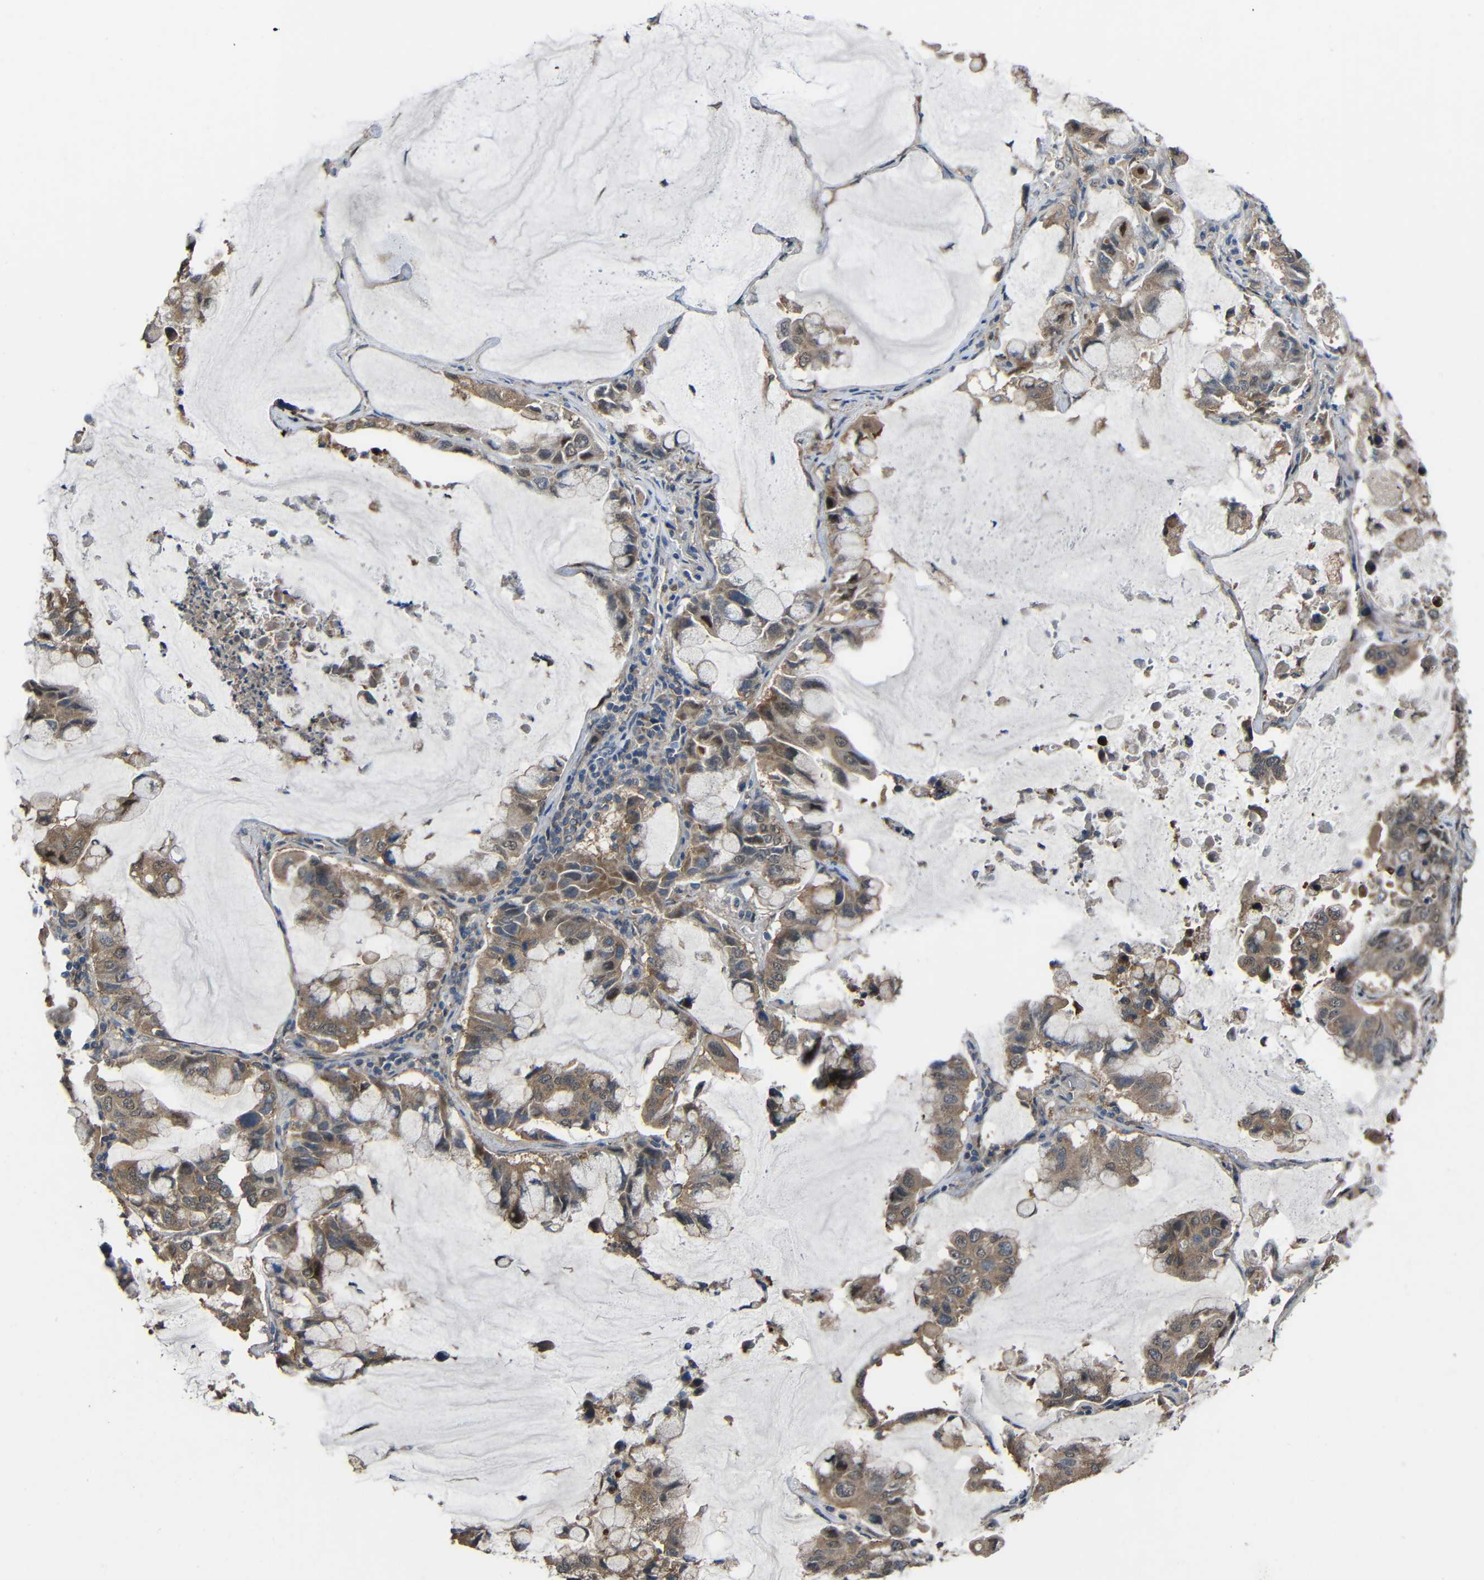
{"staining": {"intensity": "weak", "quantity": ">75%", "location": "cytoplasmic/membranous"}, "tissue": "lung cancer", "cell_type": "Tumor cells", "image_type": "cancer", "snomed": [{"axis": "morphology", "description": "Adenocarcinoma, NOS"}, {"axis": "topography", "description": "Lung"}], "caption": "A high-resolution histopathology image shows immunohistochemistry staining of lung adenocarcinoma, which displays weak cytoplasmic/membranous positivity in about >75% of tumor cells. The protein is shown in brown color, while the nuclei are stained blue.", "gene": "CHST9", "patient": {"sex": "male", "age": 64}}